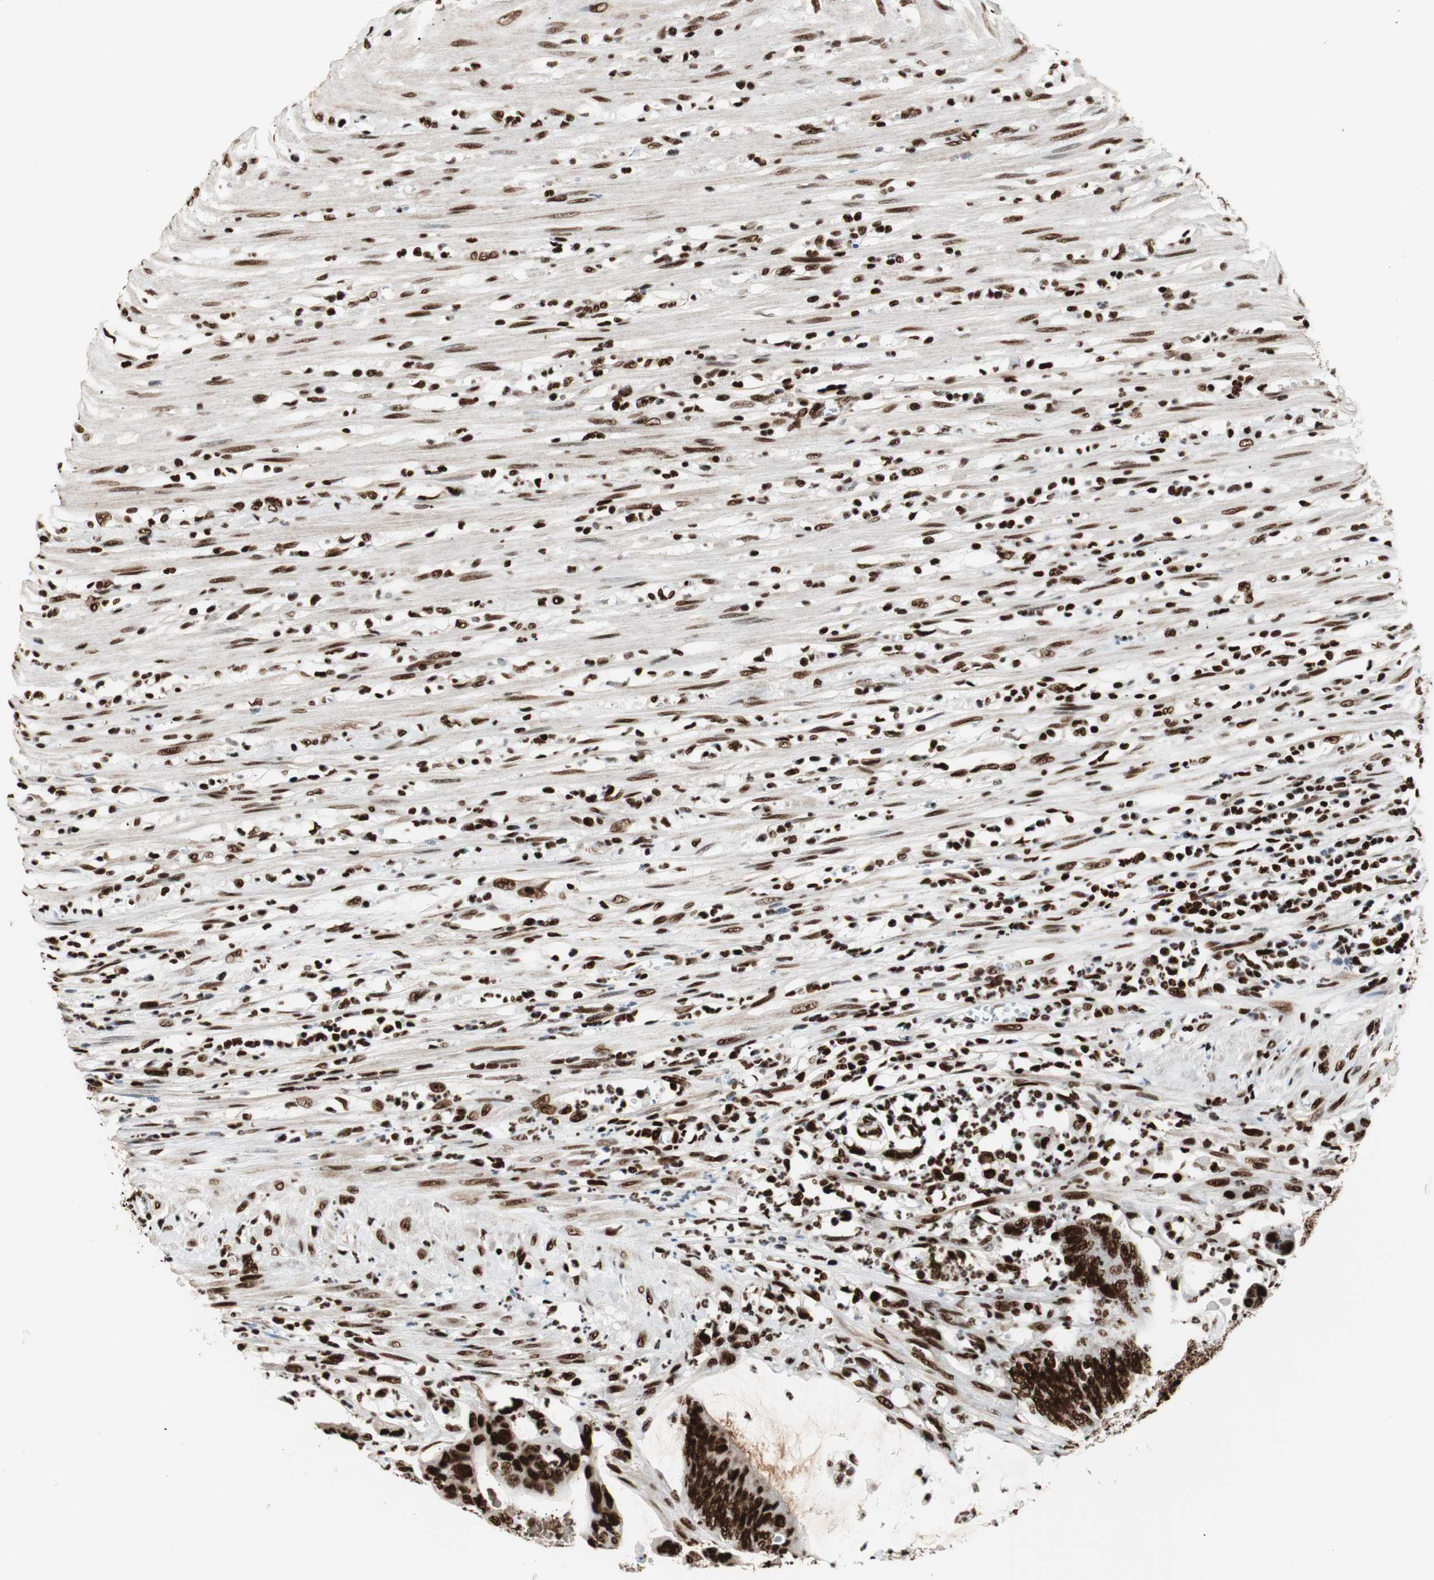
{"staining": {"intensity": "strong", "quantity": ">75%", "location": "nuclear"}, "tissue": "colorectal cancer", "cell_type": "Tumor cells", "image_type": "cancer", "snomed": [{"axis": "morphology", "description": "Adenocarcinoma, NOS"}, {"axis": "topography", "description": "Rectum"}], "caption": "The image reveals staining of colorectal adenocarcinoma, revealing strong nuclear protein expression (brown color) within tumor cells. The staining is performed using DAB (3,3'-diaminobenzidine) brown chromogen to label protein expression. The nuclei are counter-stained blue using hematoxylin.", "gene": "MTA2", "patient": {"sex": "female", "age": 66}}